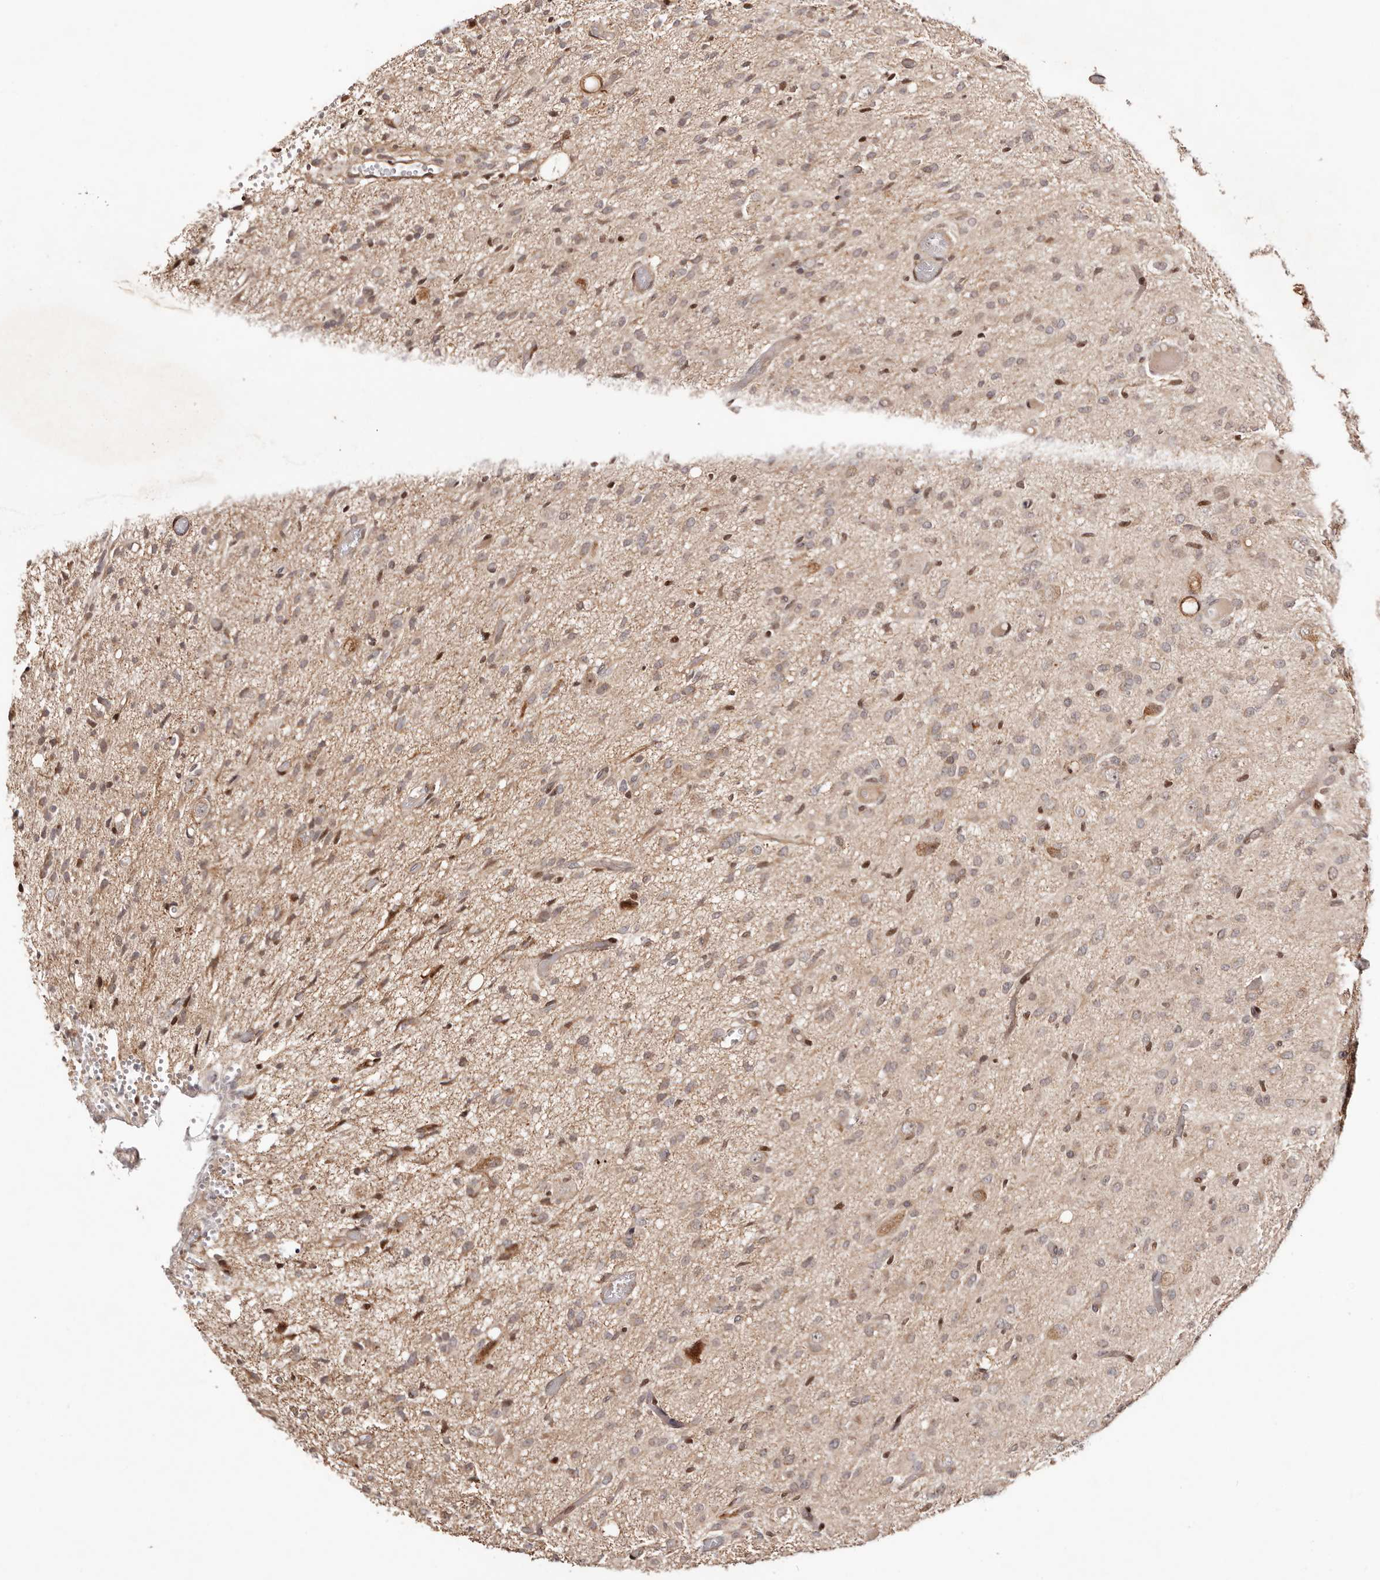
{"staining": {"intensity": "weak", "quantity": ">75%", "location": "cytoplasmic/membranous,nuclear"}, "tissue": "glioma", "cell_type": "Tumor cells", "image_type": "cancer", "snomed": [{"axis": "morphology", "description": "Glioma, malignant, High grade"}, {"axis": "topography", "description": "Brain"}], "caption": "Immunohistochemical staining of human high-grade glioma (malignant) shows low levels of weak cytoplasmic/membranous and nuclear staining in approximately >75% of tumor cells. The staining was performed using DAB (3,3'-diaminobenzidine) to visualize the protein expression in brown, while the nuclei were stained in blue with hematoxylin (Magnification: 20x).", "gene": "HIVEP3", "patient": {"sex": "female", "age": 59}}